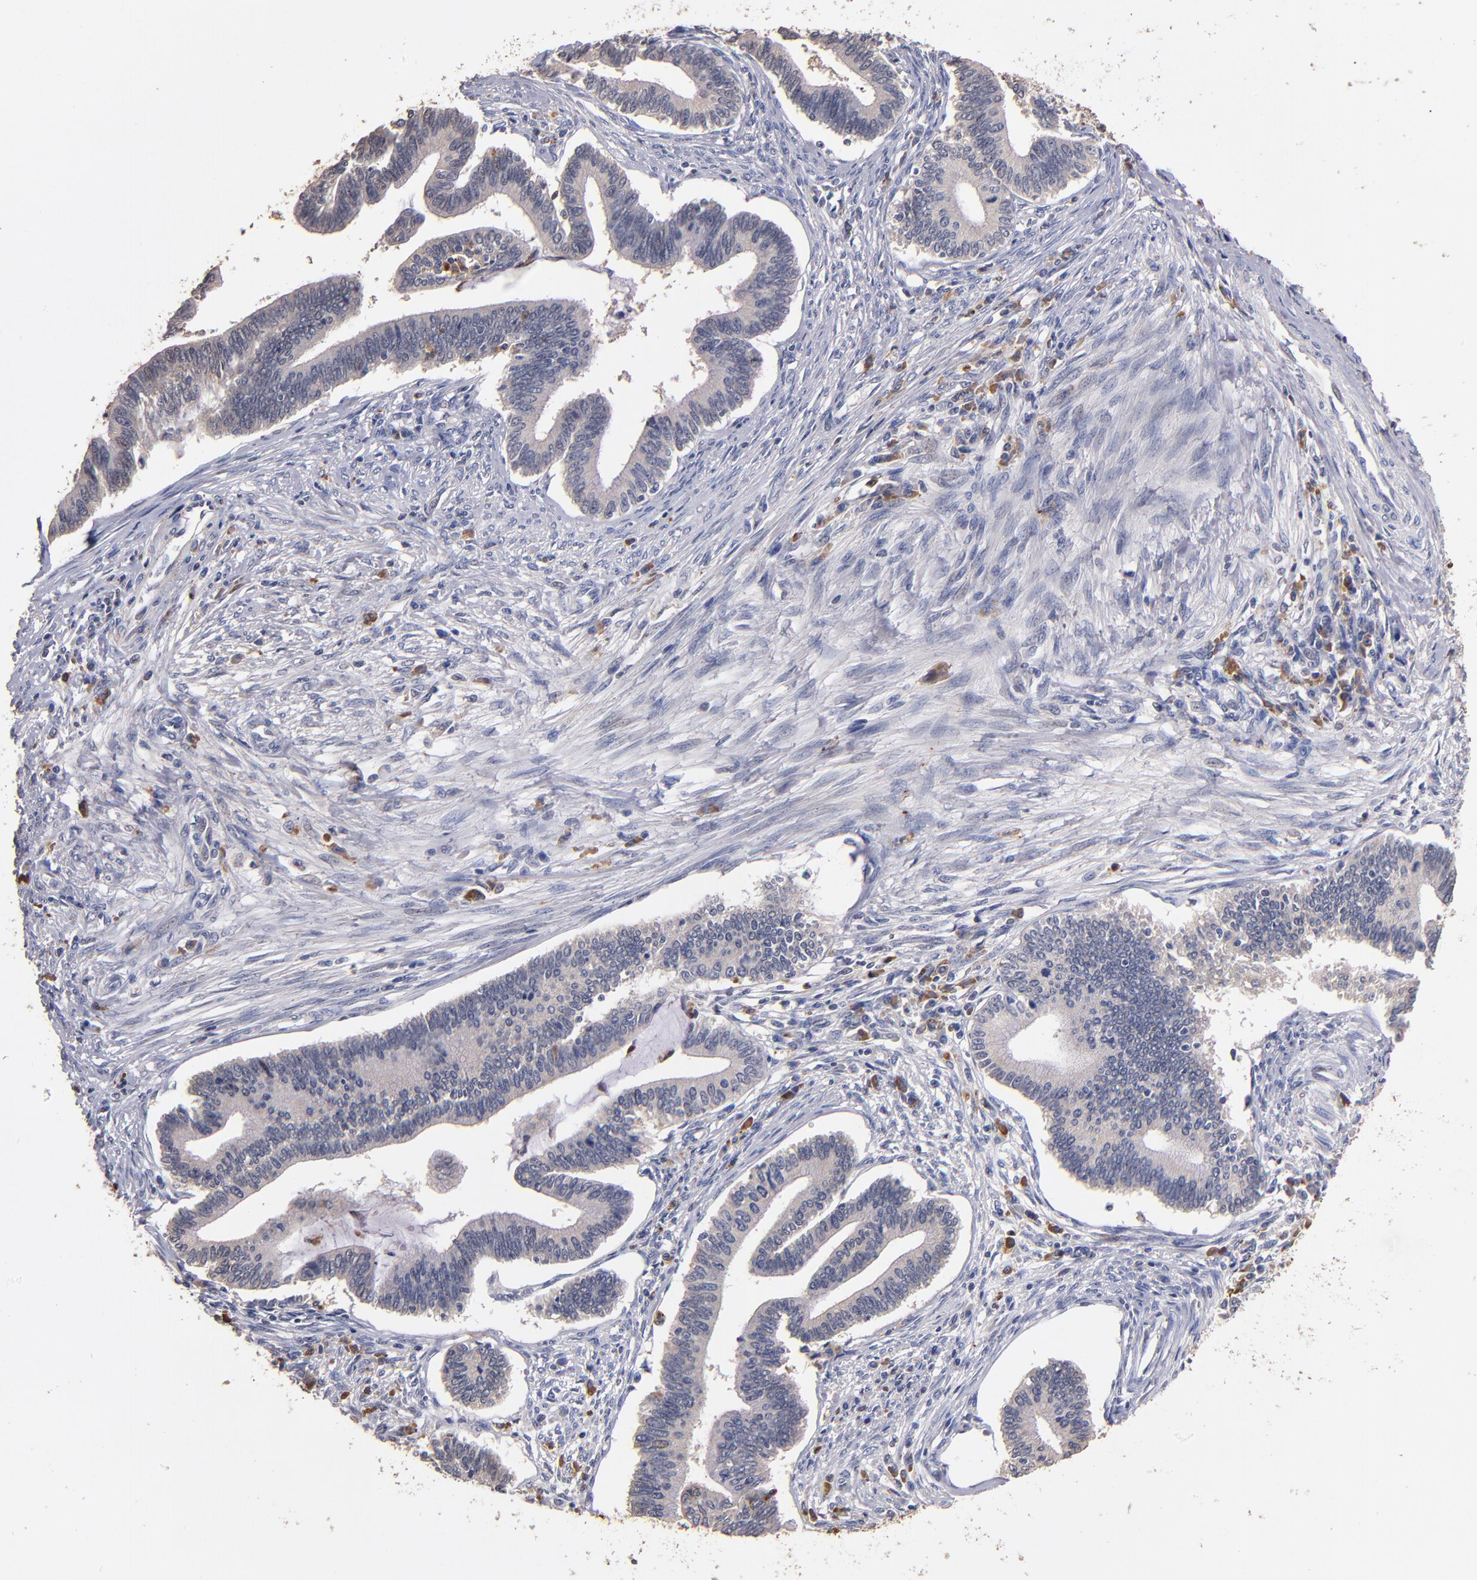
{"staining": {"intensity": "weak", "quantity": "<25%", "location": "cytoplasmic/membranous"}, "tissue": "cervical cancer", "cell_type": "Tumor cells", "image_type": "cancer", "snomed": [{"axis": "morphology", "description": "Adenocarcinoma, NOS"}, {"axis": "topography", "description": "Cervix"}], "caption": "Protein analysis of cervical cancer demonstrates no significant positivity in tumor cells.", "gene": "TTLL12", "patient": {"sex": "female", "age": 36}}